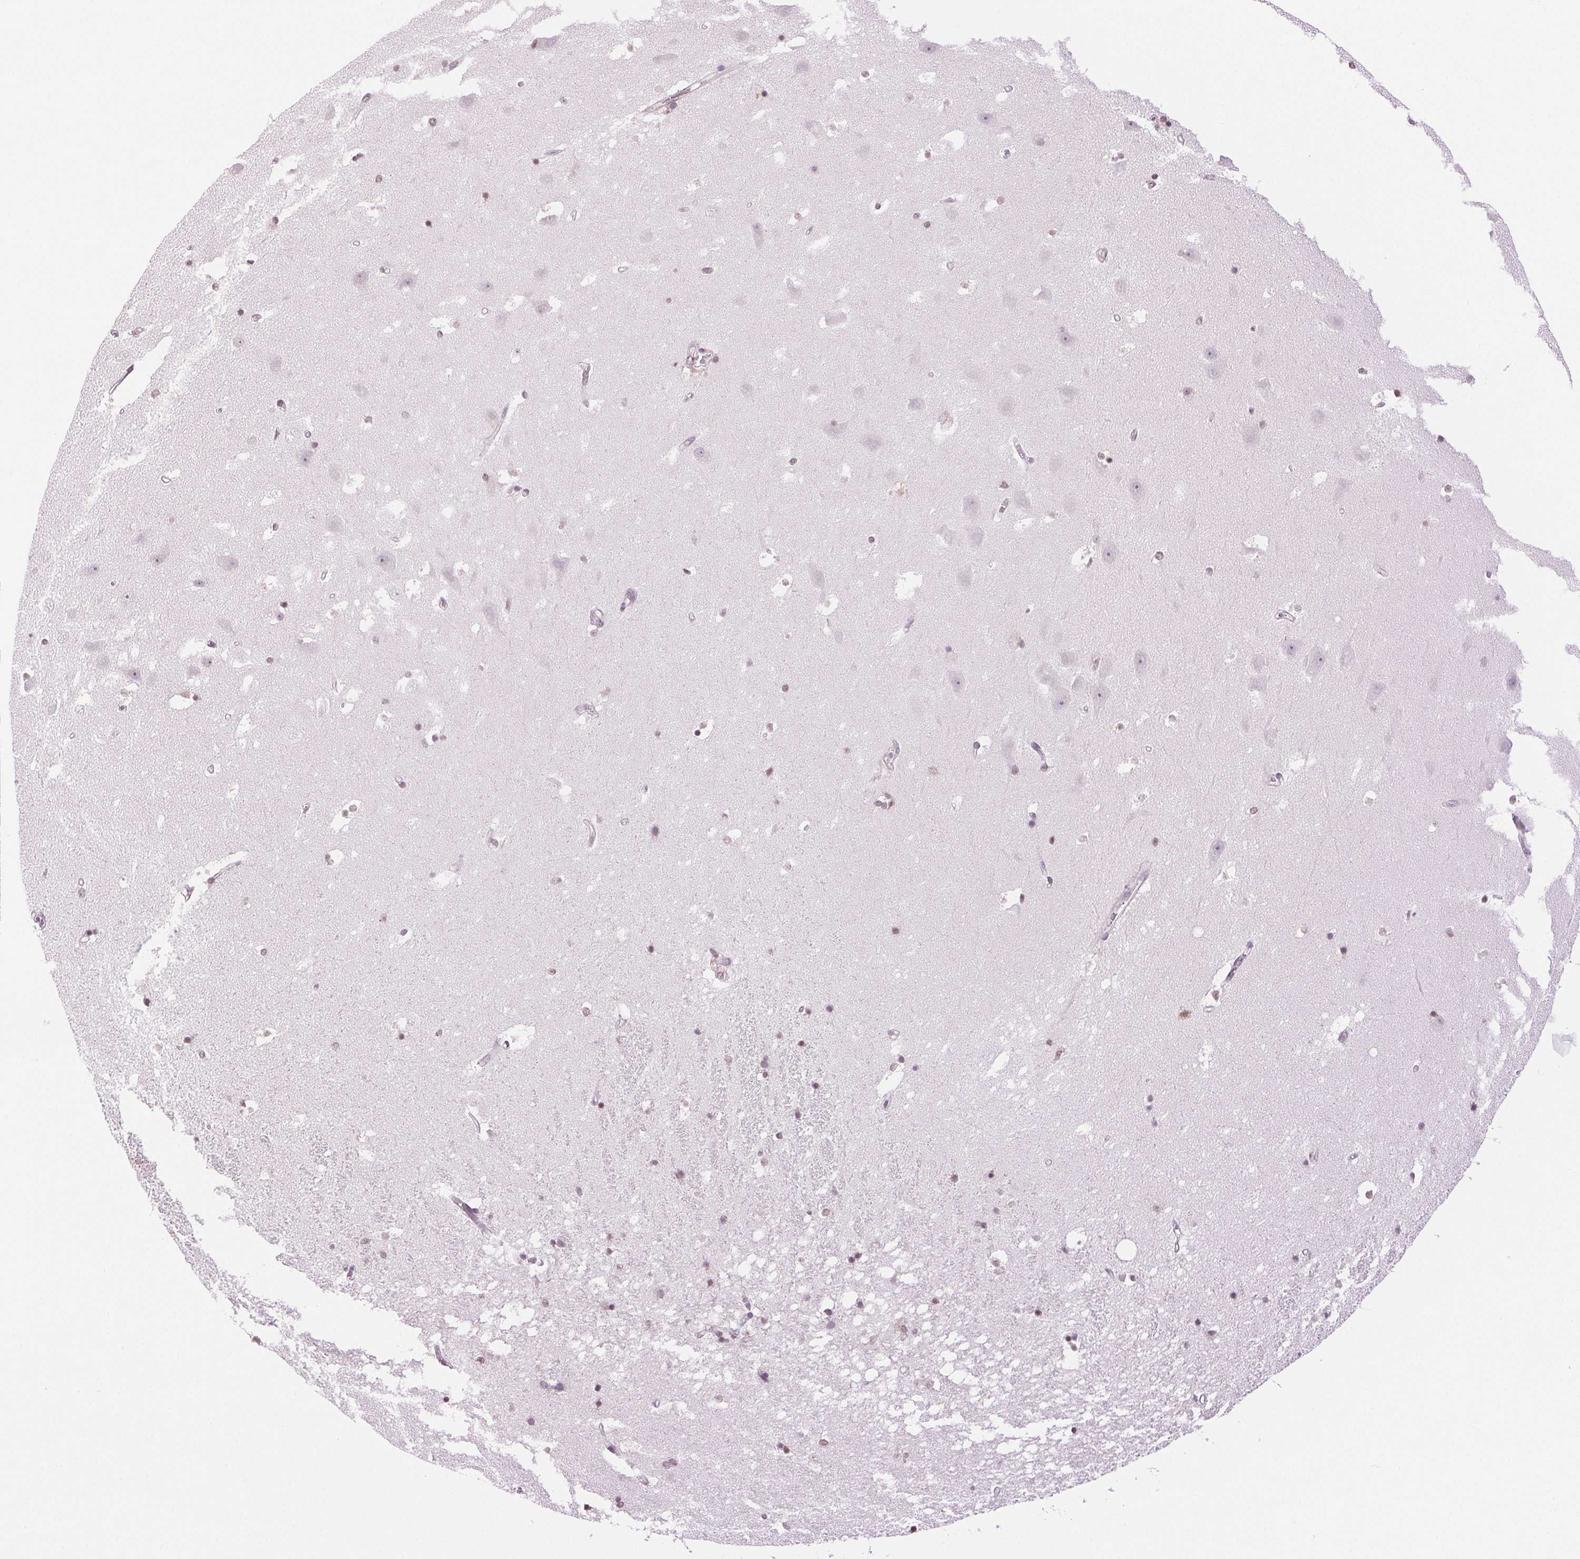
{"staining": {"intensity": "negative", "quantity": "none", "location": "none"}, "tissue": "hippocampus", "cell_type": "Glial cells", "image_type": "normal", "snomed": [{"axis": "morphology", "description": "Normal tissue, NOS"}, {"axis": "topography", "description": "Hippocampus"}], "caption": "DAB (3,3'-diaminobenzidine) immunohistochemical staining of unremarkable human hippocampus demonstrates no significant staining in glial cells.", "gene": "TNNT3", "patient": {"sex": "male", "age": 58}}